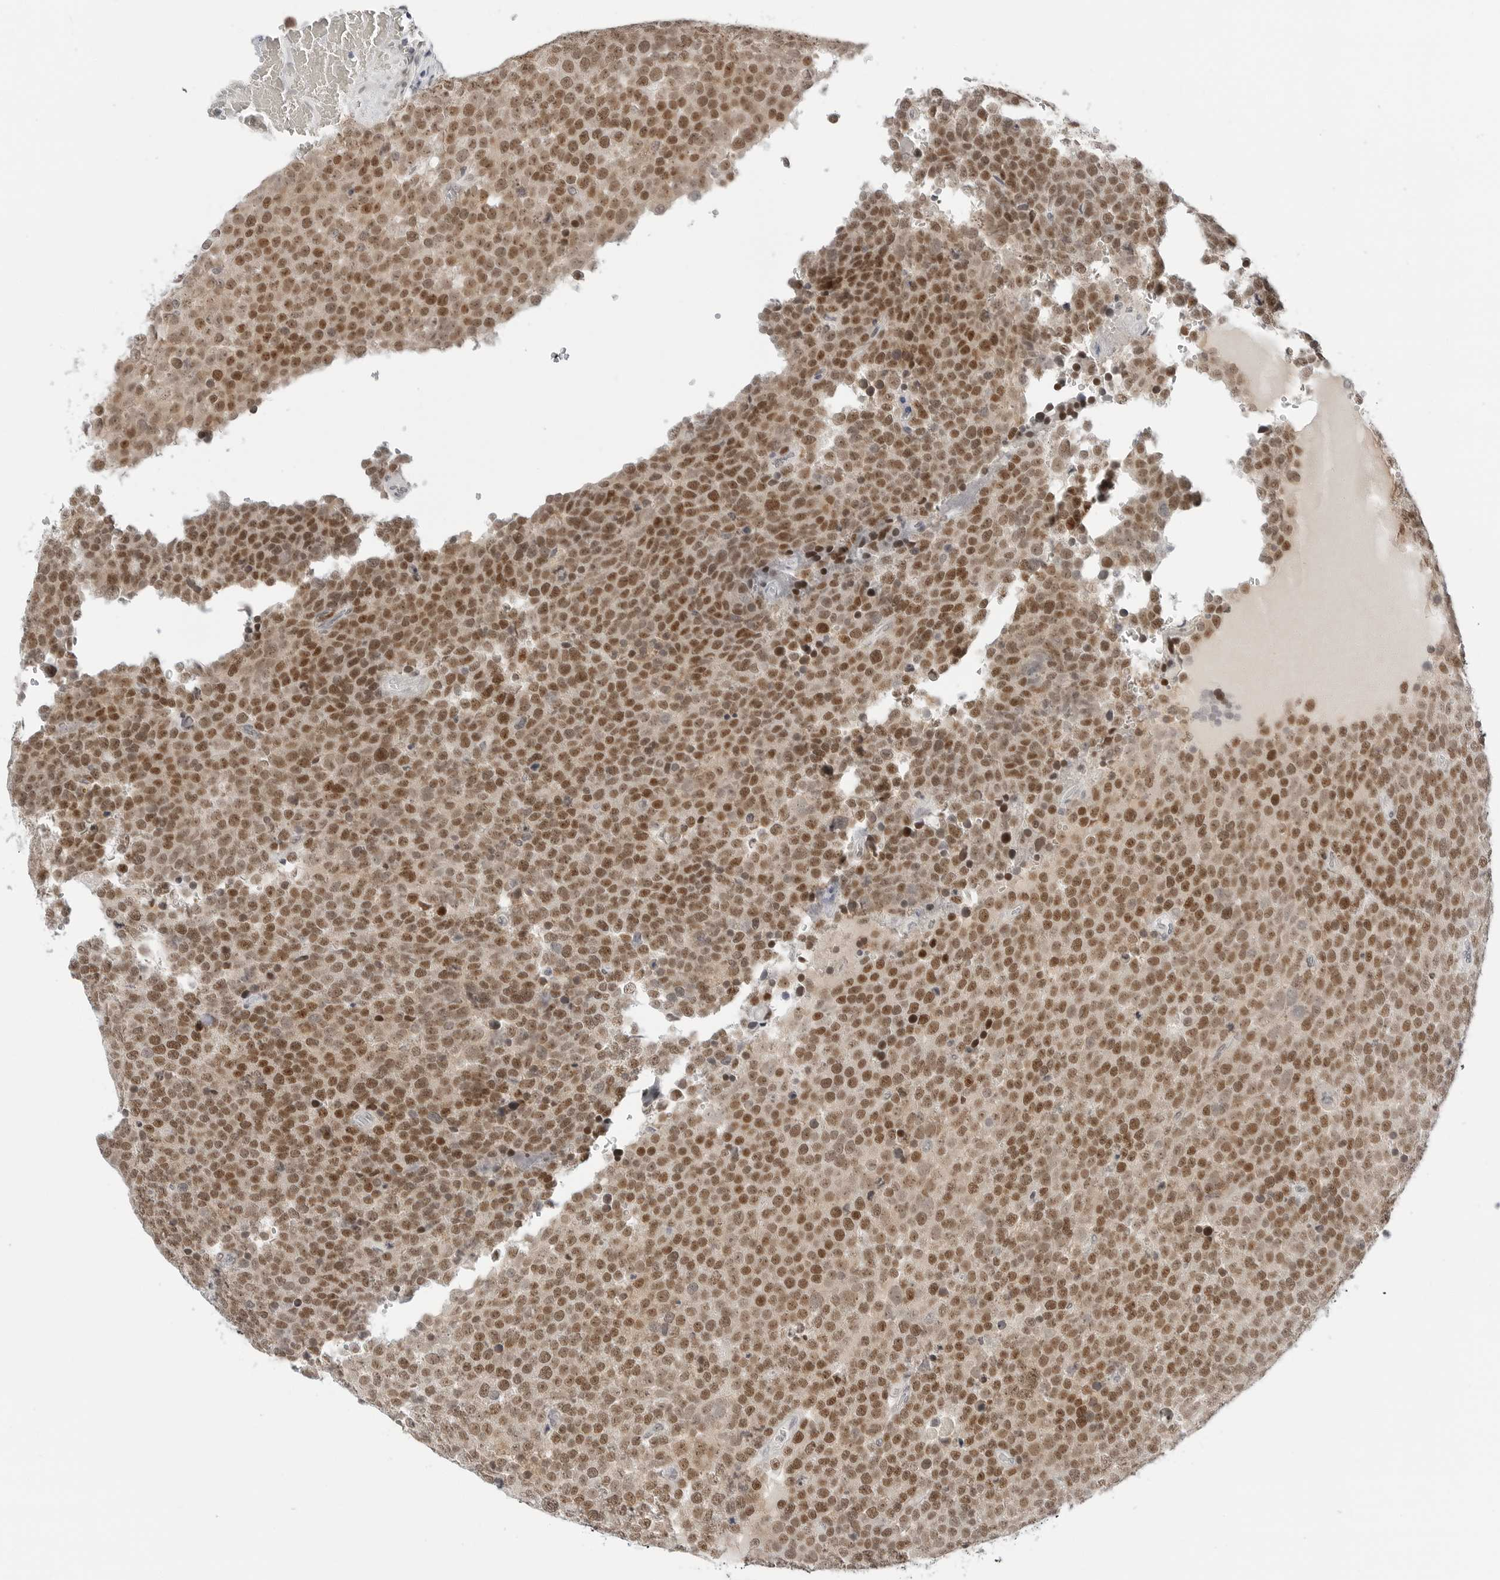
{"staining": {"intensity": "moderate", "quantity": ">75%", "location": "nuclear"}, "tissue": "testis cancer", "cell_type": "Tumor cells", "image_type": "cancer", "snomed": [{"axis": "morphology", "description": "Seminoma, NOS"}, {"axis": "topography", "description": "Testis"}], "caption": "IHC of human testis seminoma reveals medium levels of moderate nuclear positivity in about >75% of tumor cells.", "gene": "TSEN2", "patient": {"sex": "male", "age": 71}}